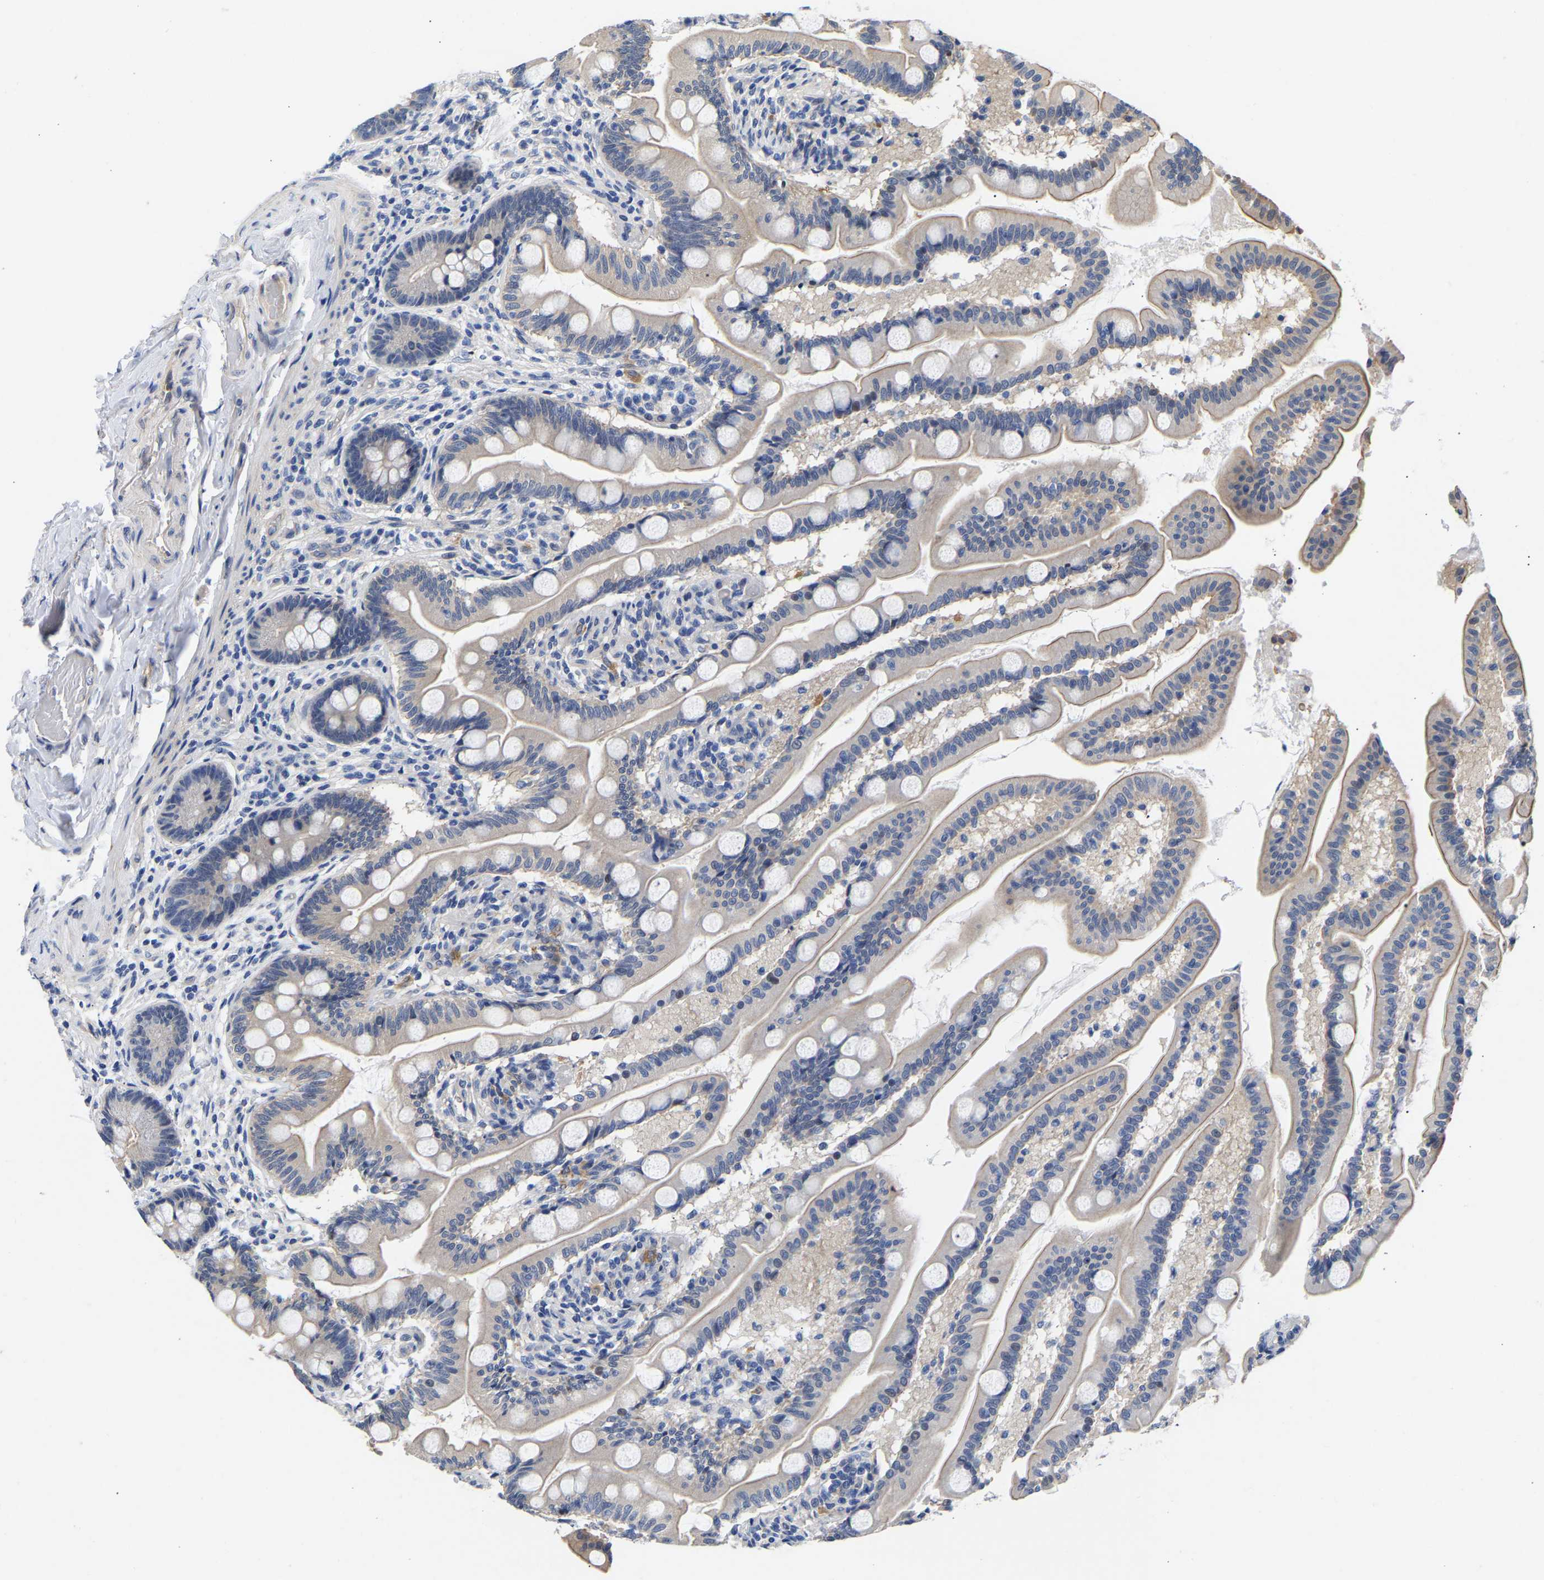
{"staining": {"intensity": "weak", "quantity": "<25%", "location": "cytoplasmic/membranous"}, "tissue": "small intestine", "cell_type": "Glandular cells", "image_type": "normal", "snomed": [{"axis": "morphology", "description": "Normal tissue, NOS"}, {"axis": "topography", "description": "Small intestine"}], "caption": "DAB (3,3'-diaminobenzidine) immunohistochemical staining of normal human small intestine reveals no significant positivity in glandular cells. Brightfield microscopy of IHC stained with DAB (brown) and hematoxylin (blue), captured at high magnification.", "gene": "CCDC6", "patient": {"sex": "female", "age": 56}}